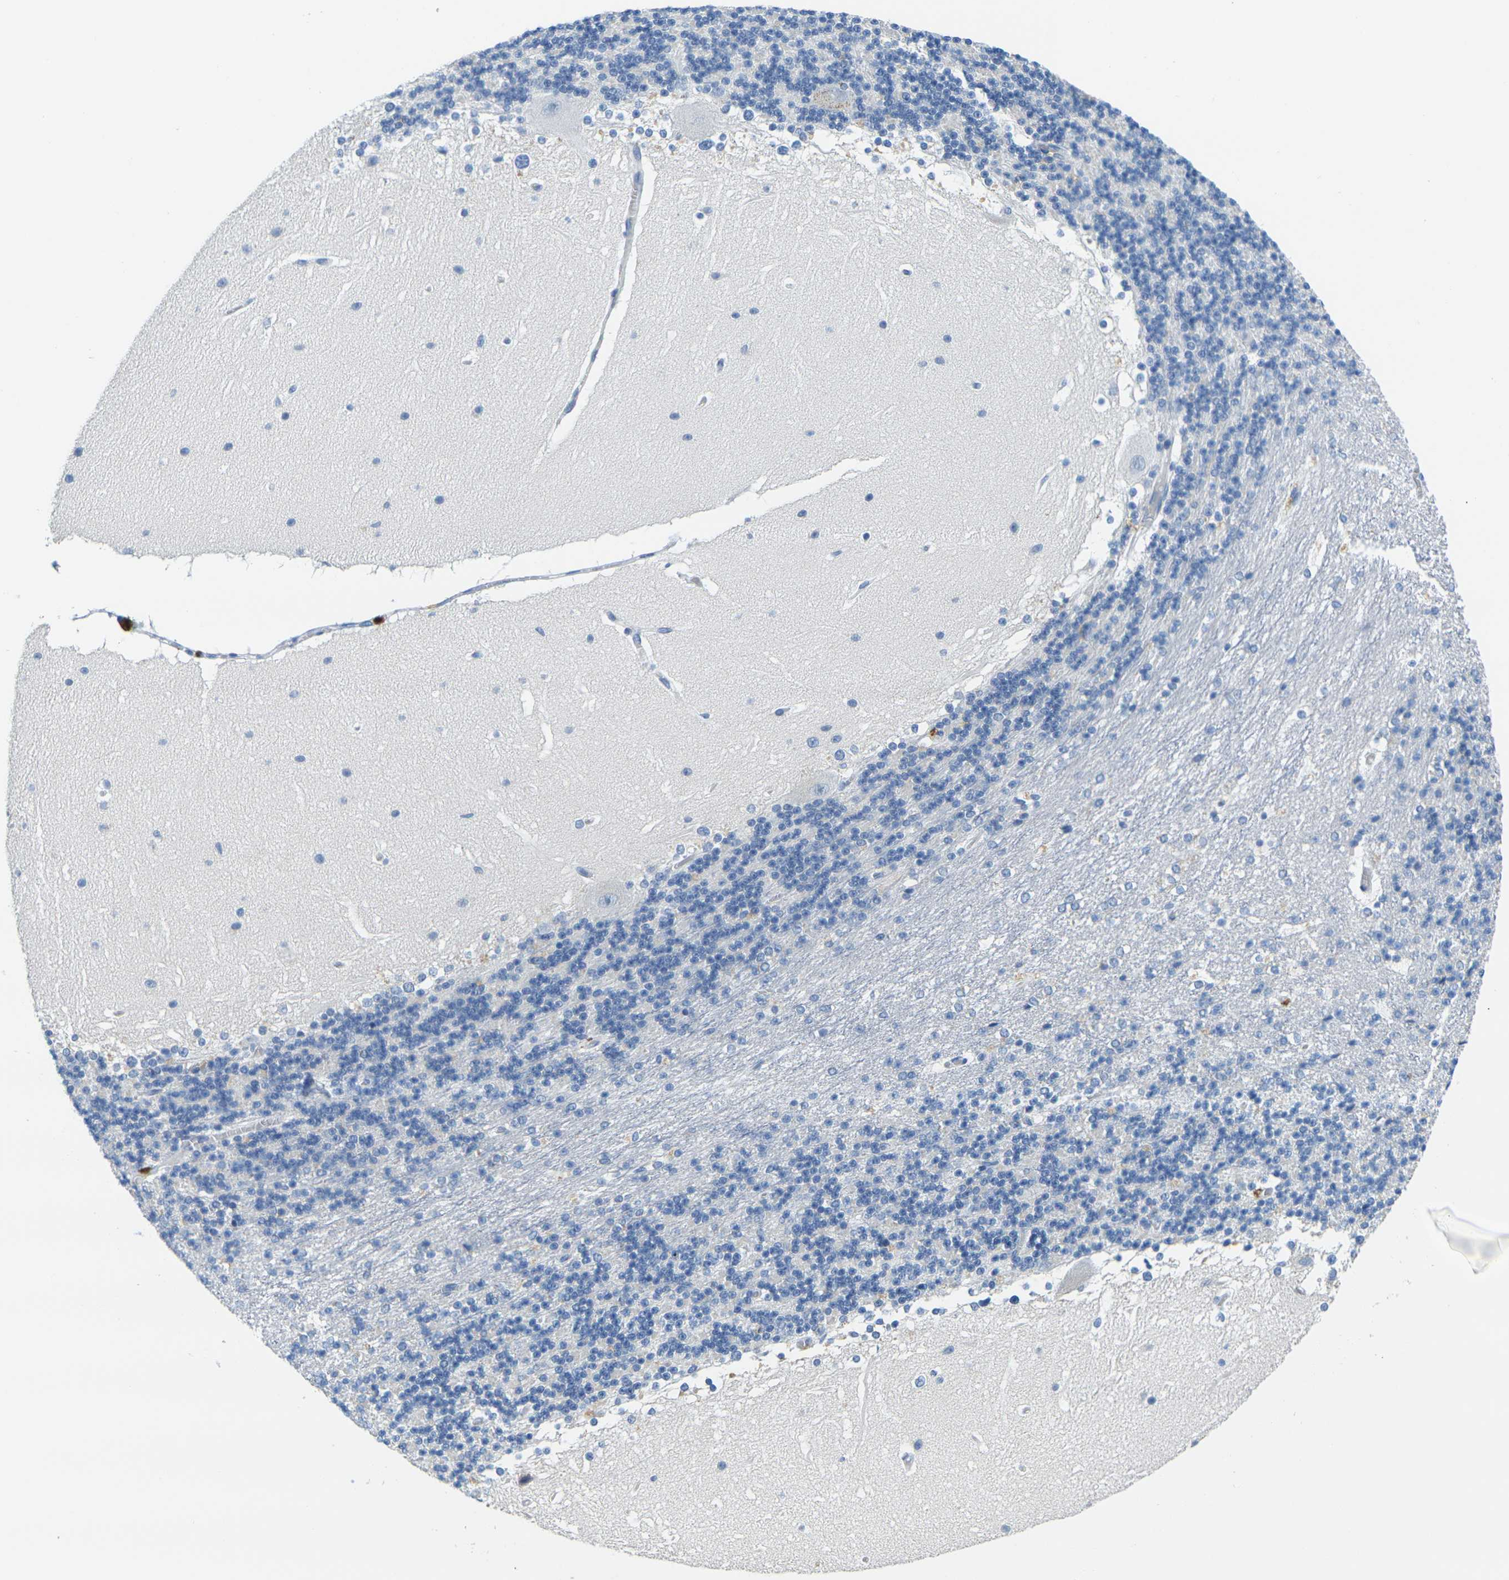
{"staining": {"intensity": "negative", "quantity": "none", "location": "none"}, "tissue": "cerebellum", "cell_type": "Cells in granular layer", "image_type": "normal", "snomed": [{"axis": "morphology", "description": "Normal tissue, NOS"}, {"axis": "topography", "description": "Cerebellum"}], "caption": "A histopathology image of human cerebellum is negative for staining in cells in granular layer. (Immunohistochemistry, brightfield microscopy, high magnification).", "gene": "GPR15", "patient": {"sex": "female", "age": 19}}